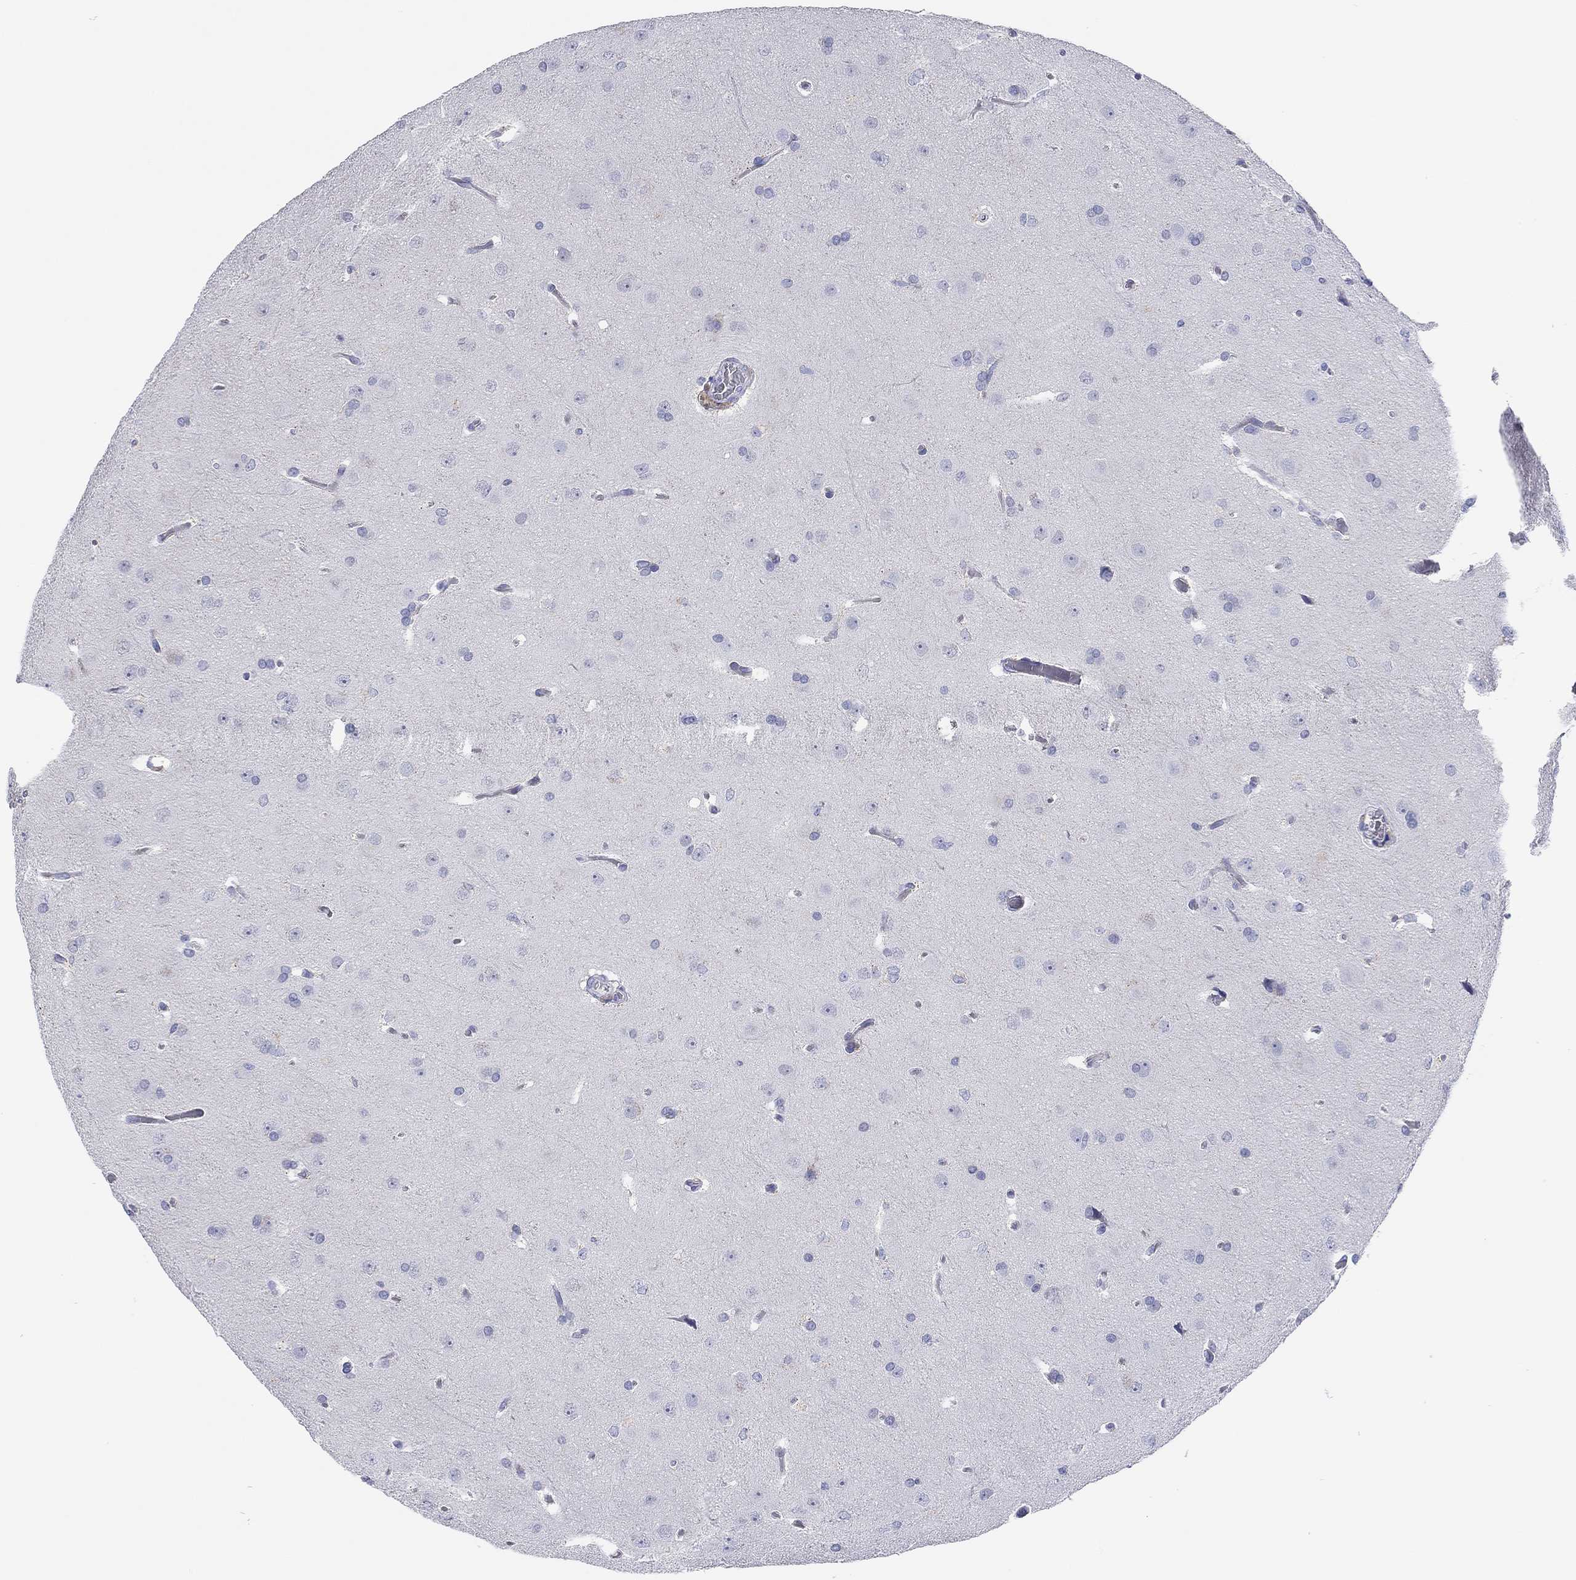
{"staining": {"intensity": "negative", "quantity": "none", "location": "none"}, "tissue": "glioma", "cell_type": "Tumor cells", "image_type": "cancer", "snomed": [{"axis": "morphology", "description": "Glioma, malignant, Low grade"}, {"axis": "topography", "description": "Brain"}], "caption": "Tumor cells show no significant expression in glioma.", "gene": "TMEM221", "patient": {"sex": "female", "age": 32}}